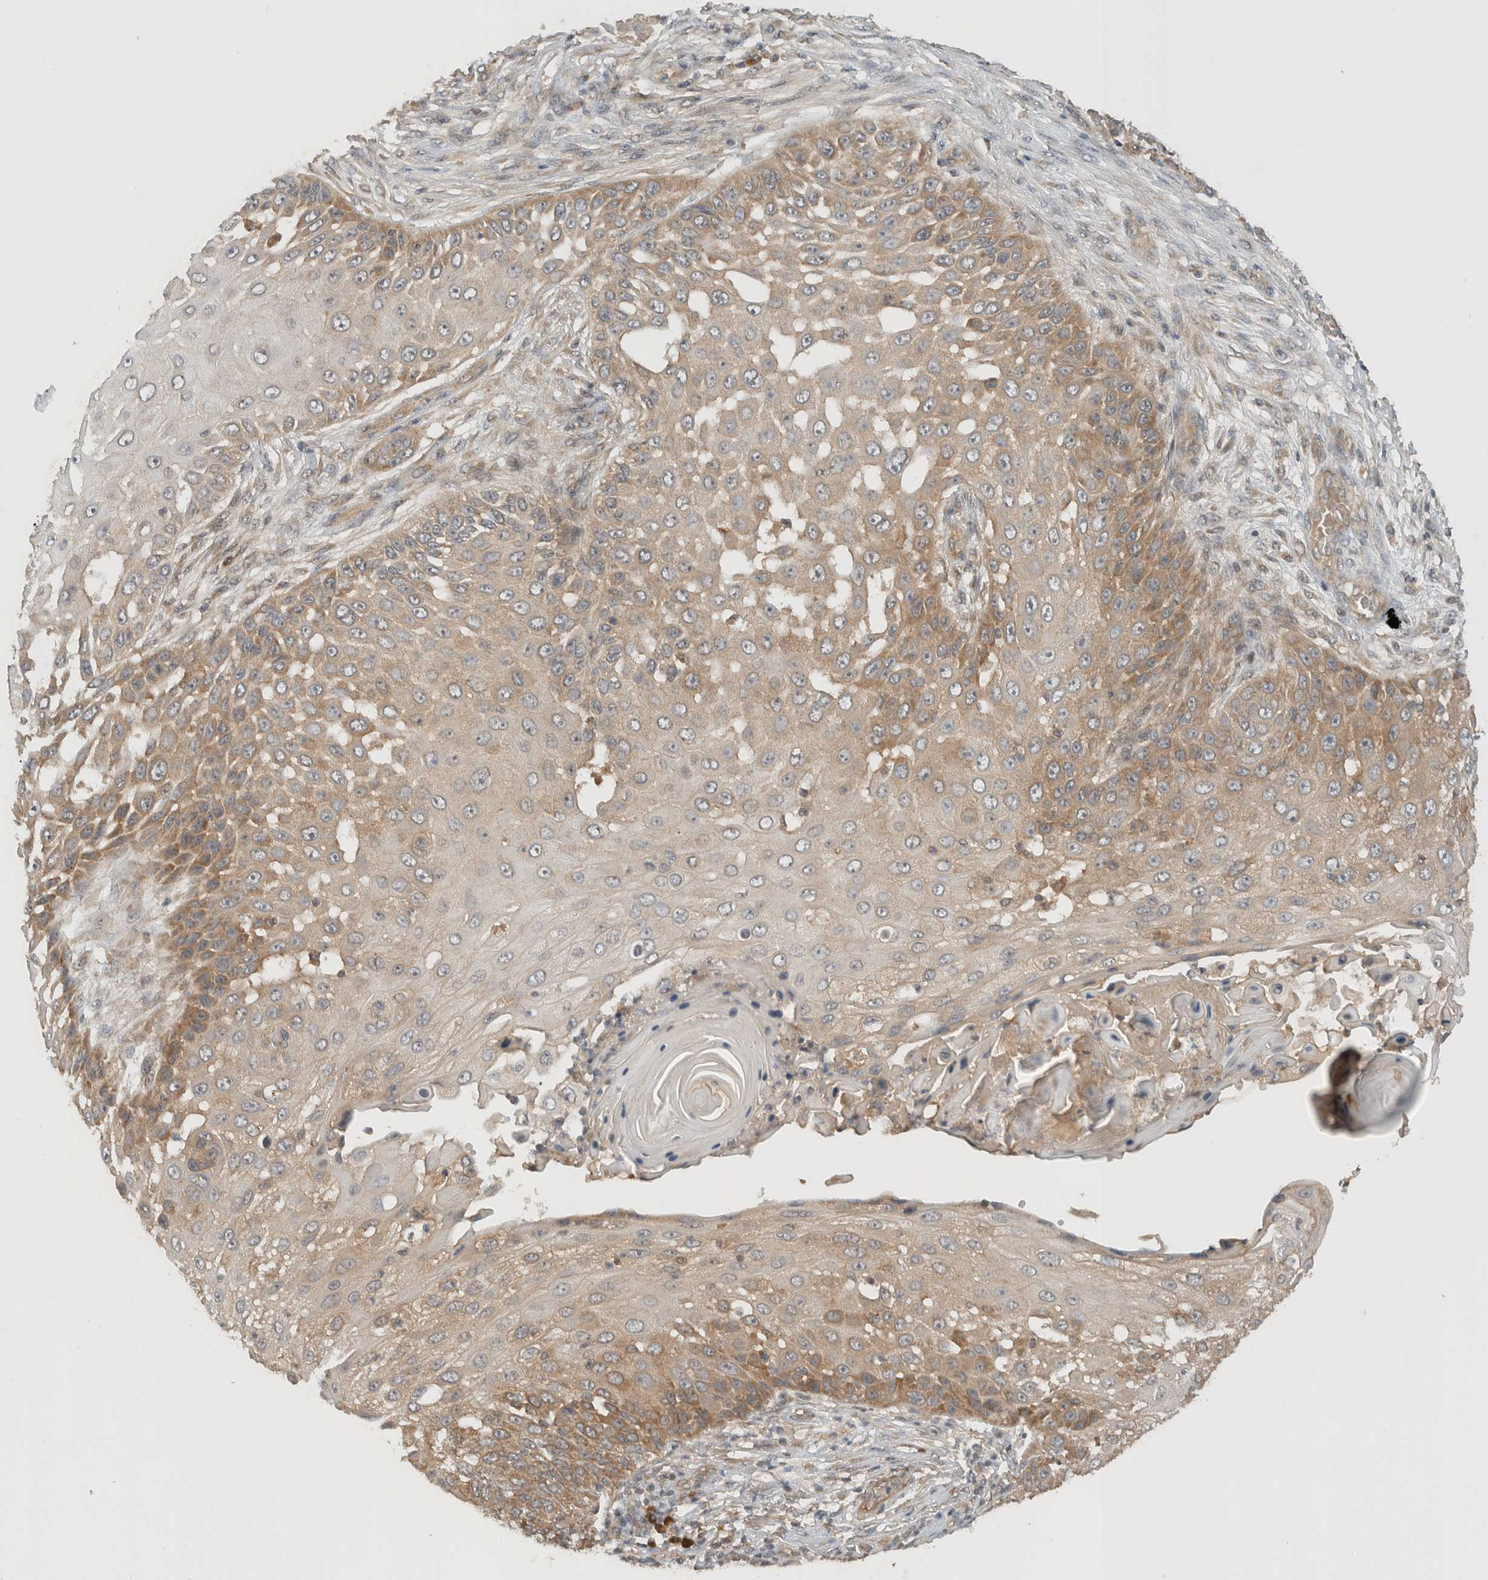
{"staining": {"intensity": "moderate", "quantity": "25%-75%", "location": "cytoplasmic/membranous"}, "tissue": "skin cancer", "cell_type": "Tumor cells", "image_type": "cancer", "snomed": [{"axis": "morphology", "description": "Squamous cell carcinoma, NOS"}, {"axis": "topography", "description": "Skin"}], "caption": "This micrograph exhibits immunohistochemistry (IHC) staining of human skin squamous cell carcinoma, with medium moderate cytoplasmic/membranous positivity in about 25%-75% of tumor cells.", "gene": "ARFGEF2", "patient": {"sex": "female", "age": 44}}